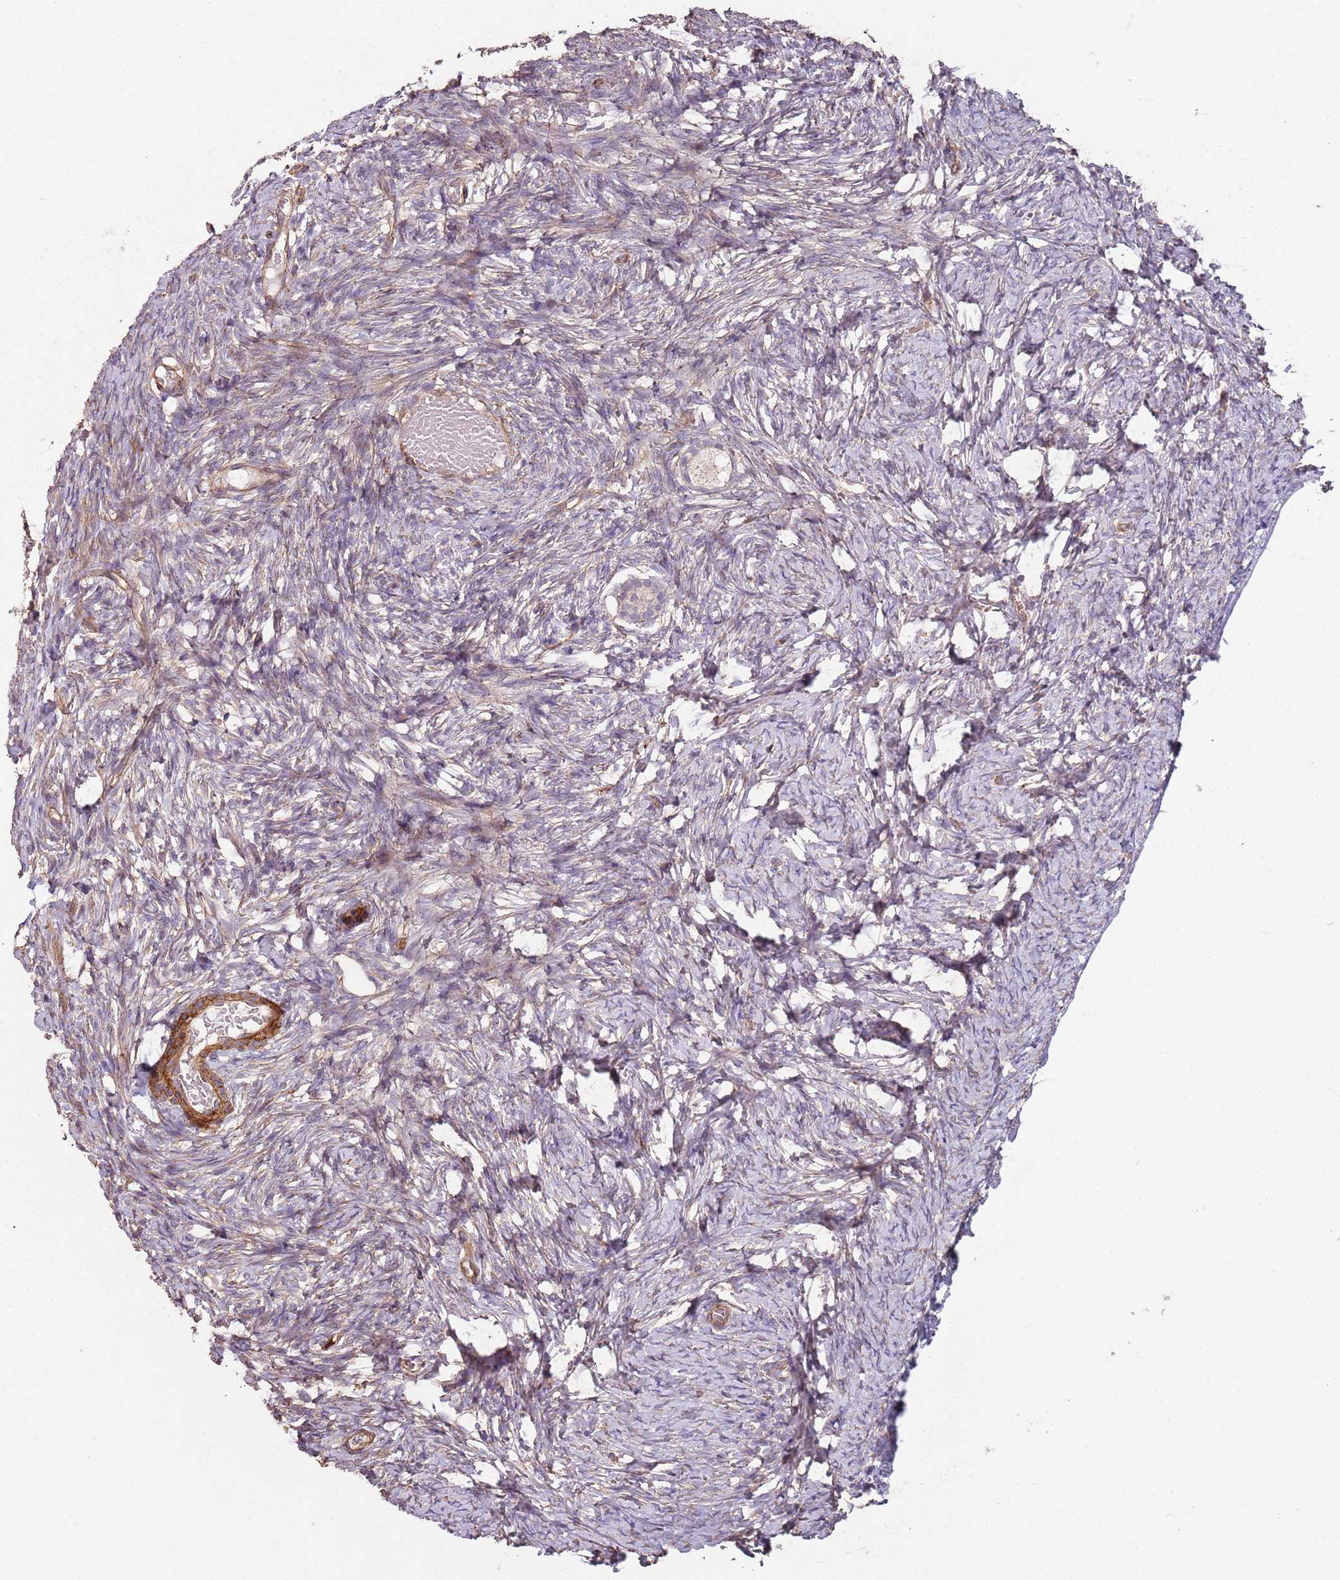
{"staining": {"intensity": "weak", "quantity": "<25%", "location": "cytoplasmic/membranous"}, "tissue": "ovary", "cell_type": "Ovarian stroma cells", "image_type": "normal", "snomed": [{"axis": "morphology", "description": "Adenocarcinoma, NOS"}, {"axis": "topography", "description": "Endometrium"}], "caption": "Immunohistochemical staining of unremarkable ovary reveals no significant staining in ovarian stroma cells. (DAB IHC visualized using brightfield microscopy, high magnification).", "gene": "PHLPP2", "patient": {"sex": "female", "age": 32}}